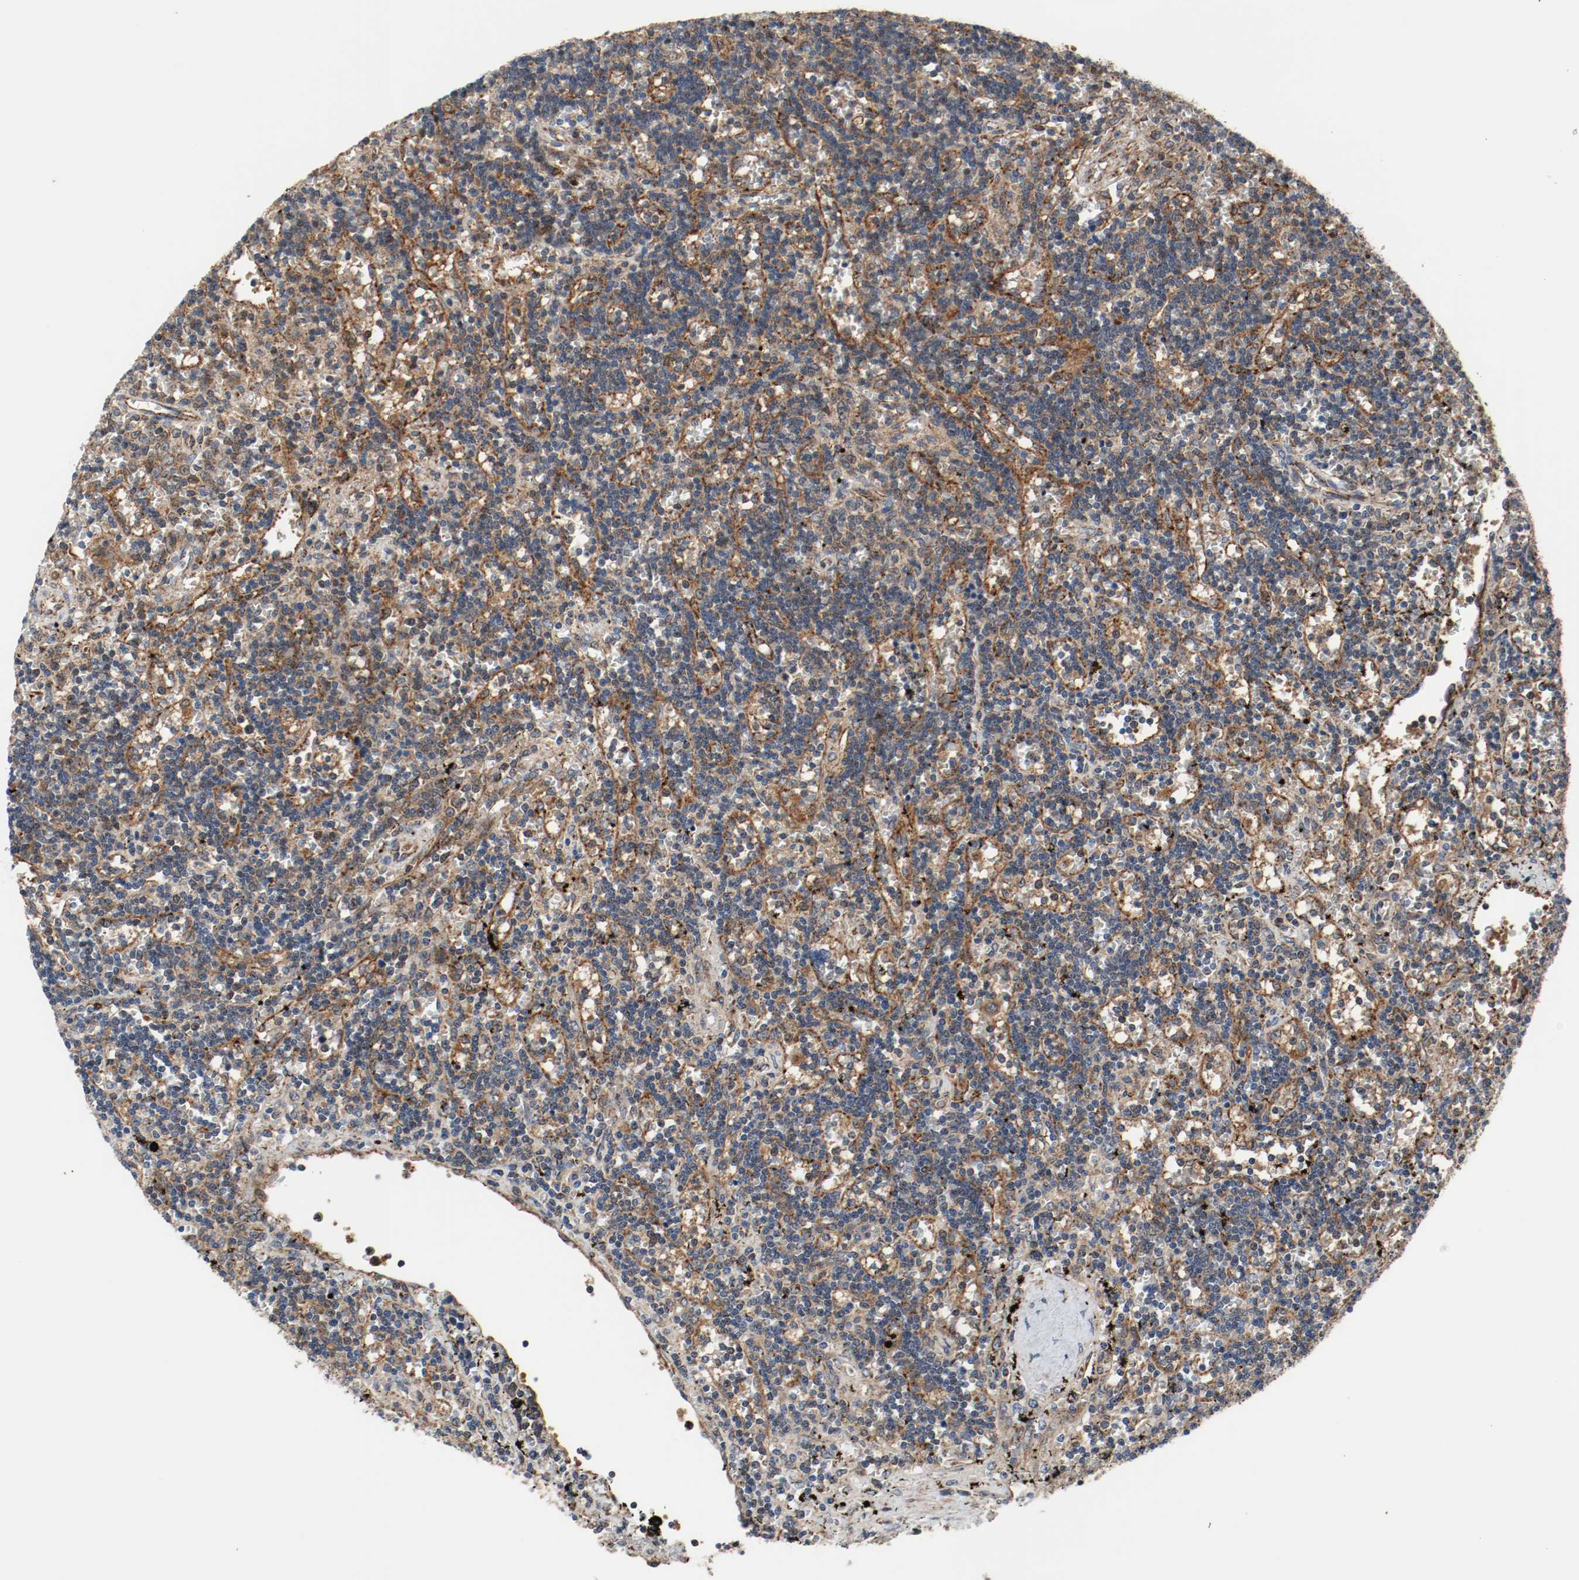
{"staining": {"intensity": "moderate", "quantity": ">75%", "location": "cytoplasmic/membranous"}, "tissue": "lymphoma", "cell_type": "Tumor cells", "image_type": "cancer", "snomed": [{"axis": "morphology", "description": "Malignant lymphoma, non-Hodgkin's type, Low grade"}, {"axis": "topography", "description": "Spleen"}], "caption": "IHC histopathology image of neoplastic tissue: low-grade malignant lymphoma, non-Hodgkin's type stained using IHC exhibits medium levels of moderate protein expression localized specifically in the cytoplasmic/membranous of tumor cells, appearing as a cytoplasmic/membranous brown color.", "gene": "TXNRD1", "patient": {"sex": "male", "age": 60}}